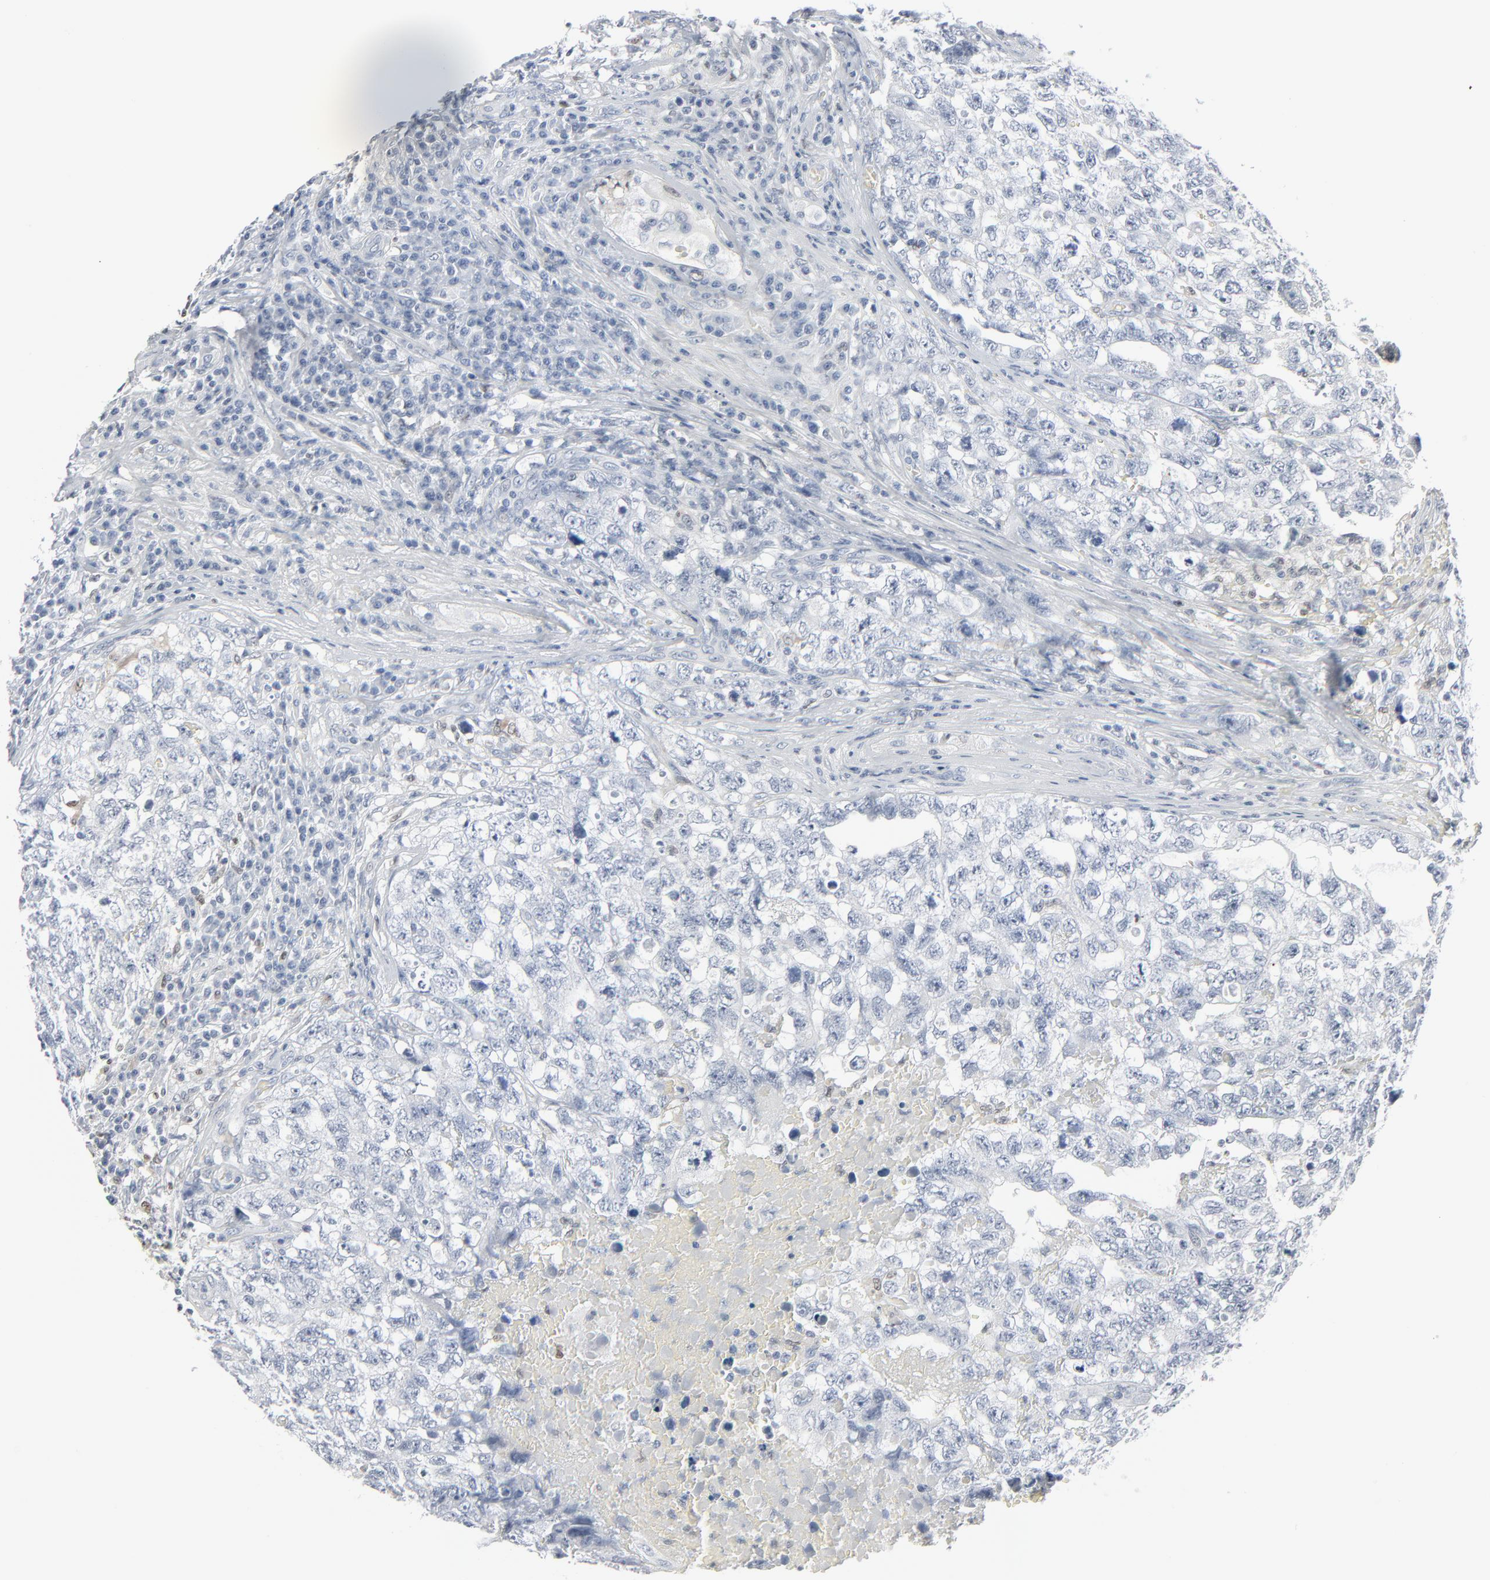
{"staining": {"intensity": "negative", "quantity": "none", "location": "none"}, "tissue": "testis cancer", "cell_type": "Tumor cells", "image_type": "cancer", "snomed": [{"axis": "morphology", "description": "Seminoma, NOS"}, {"axis": "topography", "description": "Testis"}], "caption": "High magnification brightfield microscopy of seminoma (testis) stained with DAB (brown) and counterstained with hematoxylin (blue): tumor cells show no significant positivity.", "gene": "MITF", "patient": {"sex": "male", "age": 59}}